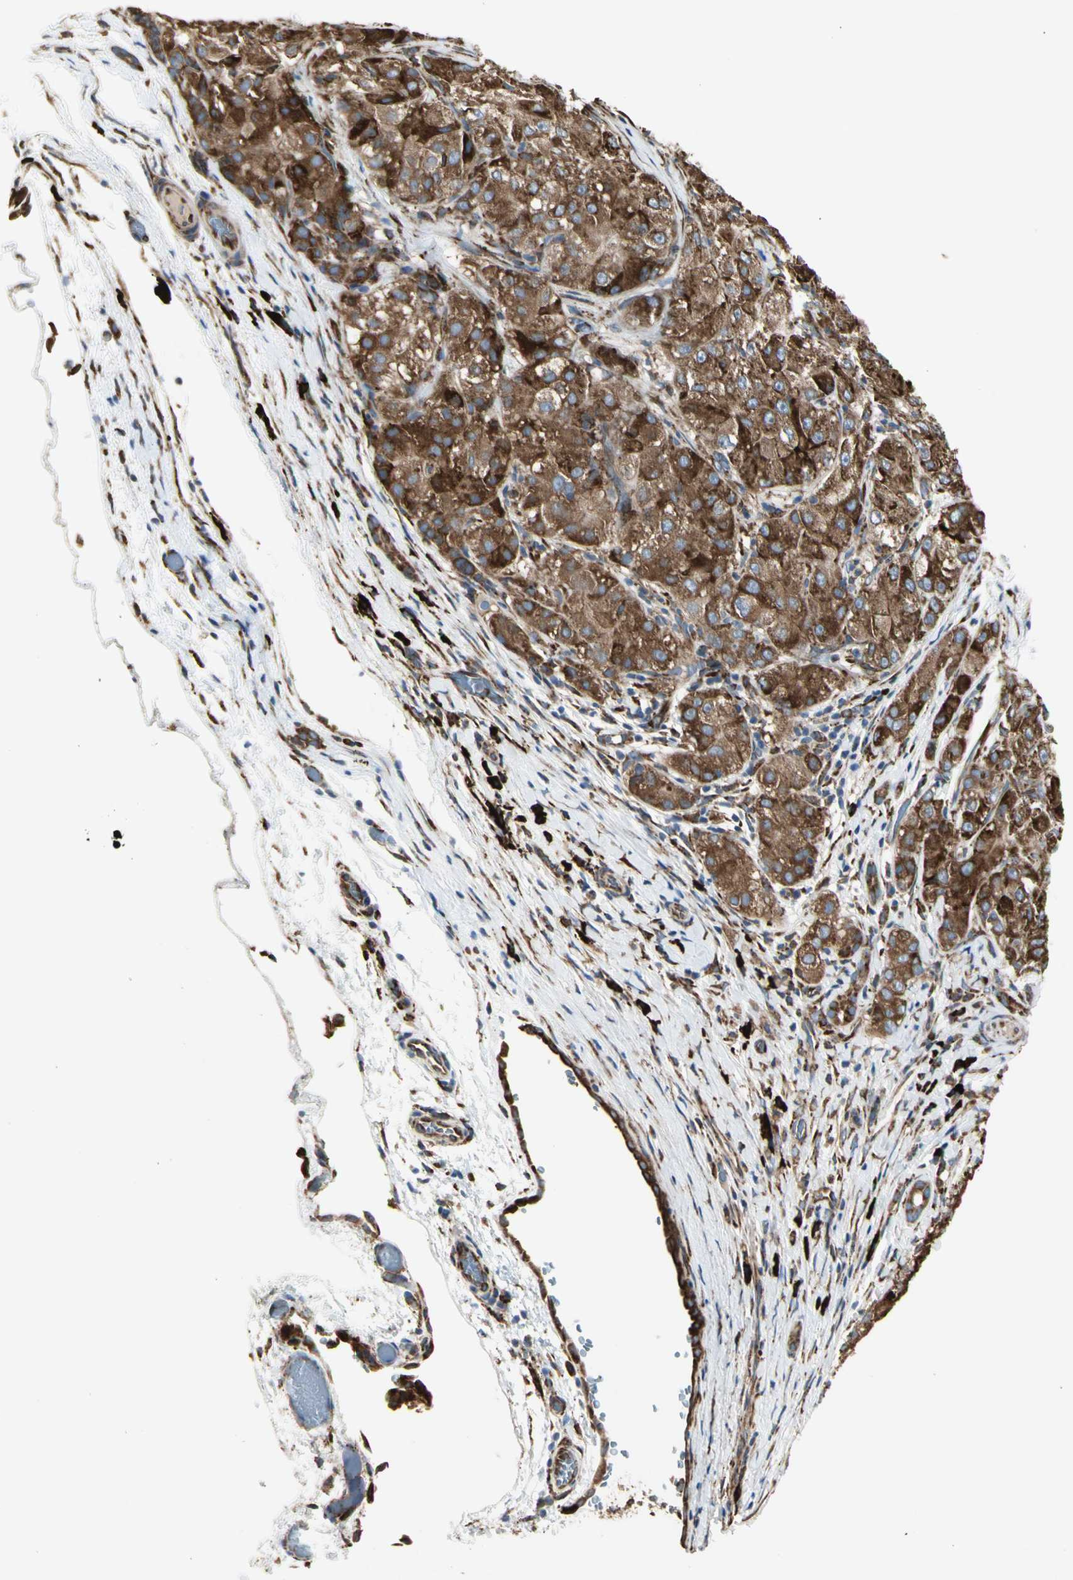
{"staining": {"intensity": "strong", "quantity": ">75%", "location": "cytoplasmic/membranous"}, "tissue": "liver cancer", "cell_type": "Tumor cells", "image_type": "cancer", "snomed": [{"axis": "morphology", "description": "Carcinoma, Hepatocellular, NOS"}, {"axis": "topography", "description": "Liver"}], "caption": "This micrograph demonstrates liver hepatocellular carcinoma stained with IHC to label a protein in brown. The cytoplasmic/membranous of tumor cells show strong positivity for the protein. Nuclei are counter-stained blue.", "gene": "HSP90B1", "patient": {"sex": "male", "age": 80}}